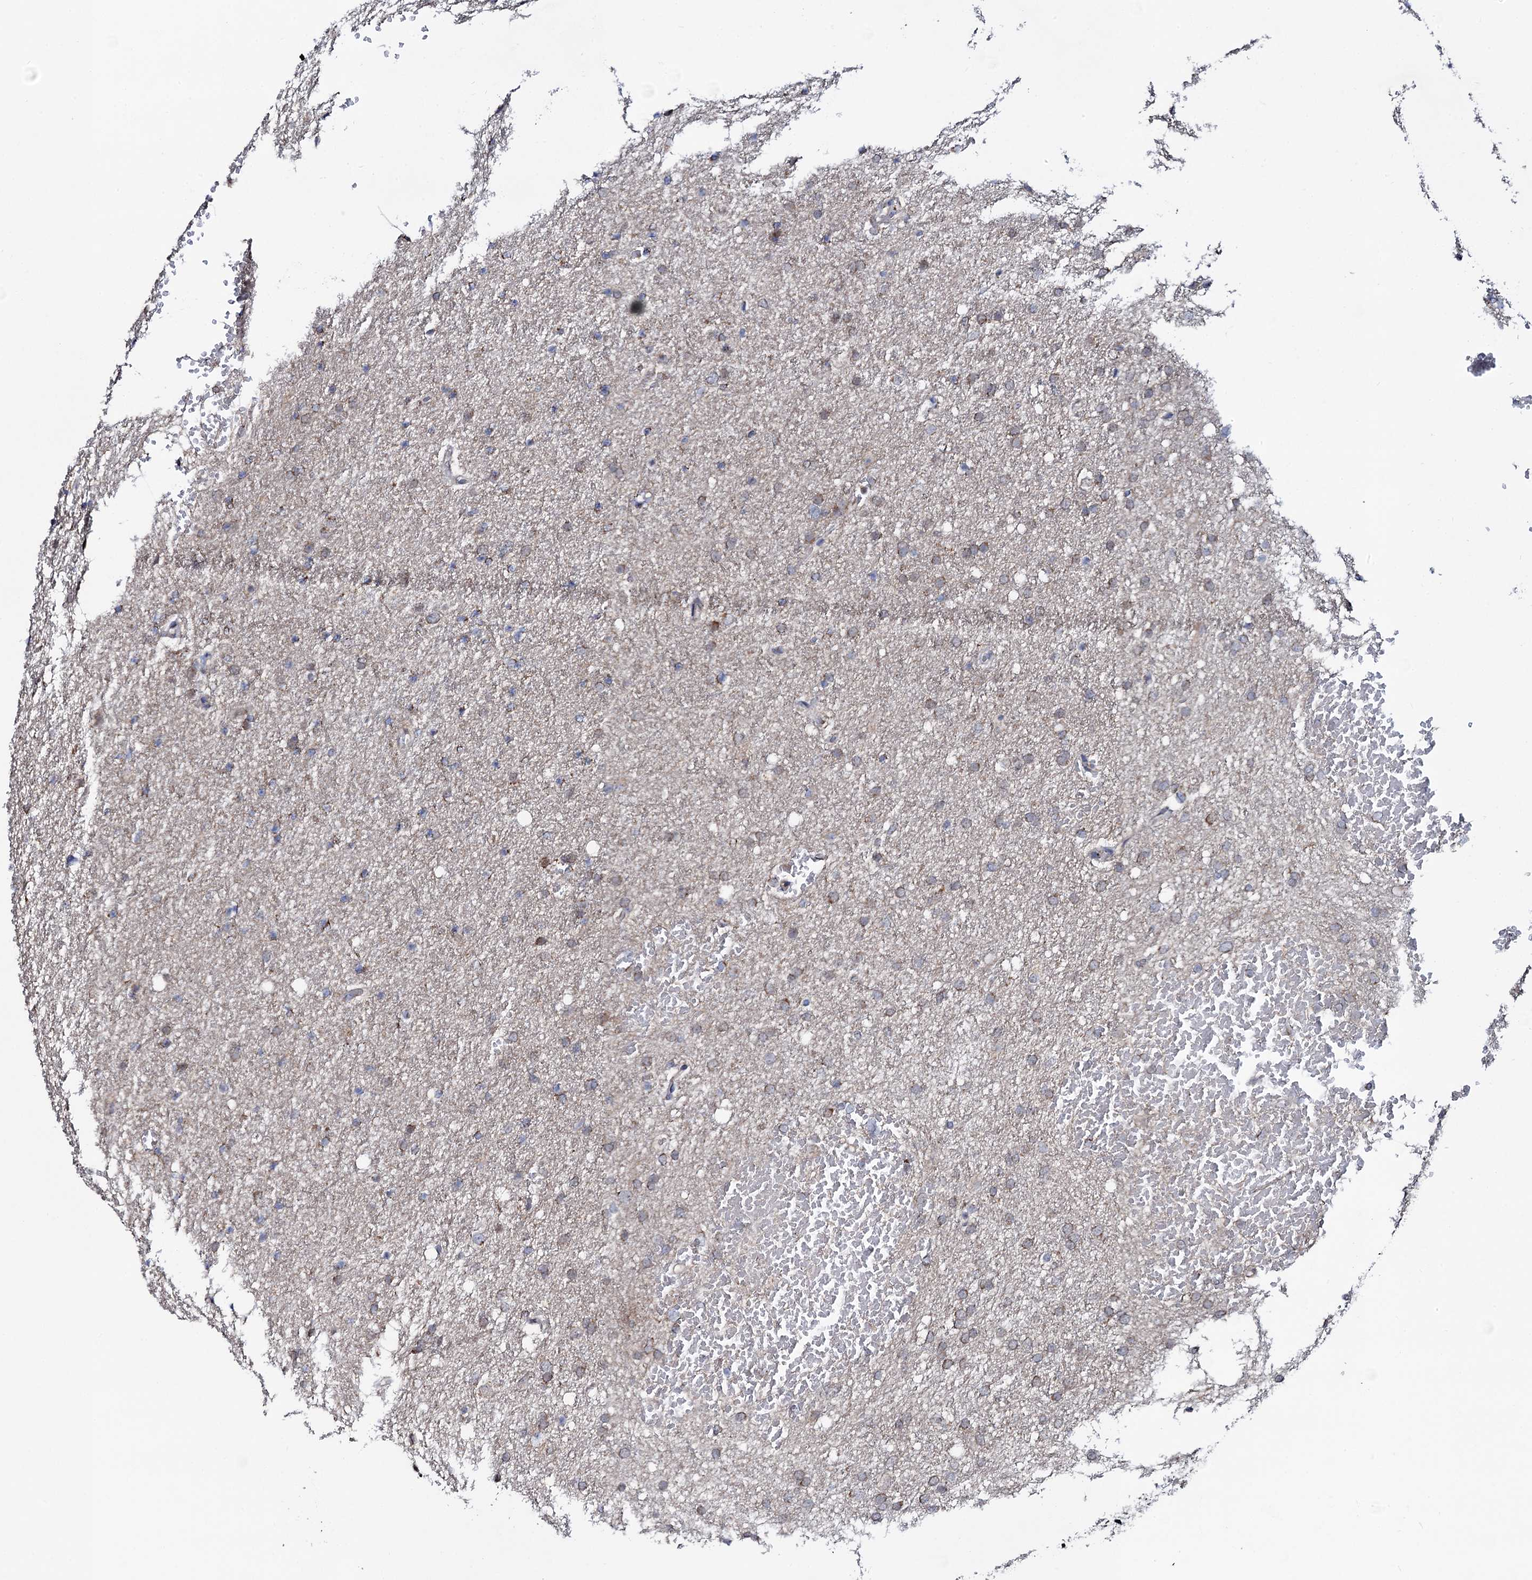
{"staining": {"intensity": "weak", "quantity": "25%-75%", "location": "cytoplasmic/membranous"}, "tissue": "glioma", "cell_type": "Tumor cells", "image_type": "cancer", "snomed": [{"axis": "morphology", "description": "Glioma, malignant, High grade"}, {"axis": "topography", "description": "Cerebral cortex"}], "caption": "Immunohistochemistry (IHC) histopathology image of neoplastic tissue: glioma stained using immunohistochemistry shows low levels of weak protein expression localized specifically in the cytoplasmic/membranous of tumor cells, appearing as a cytoplasmic/membranous brown color.", "gene": "PPP1R3D", "patient": {"sex": "female", "age": 36}}